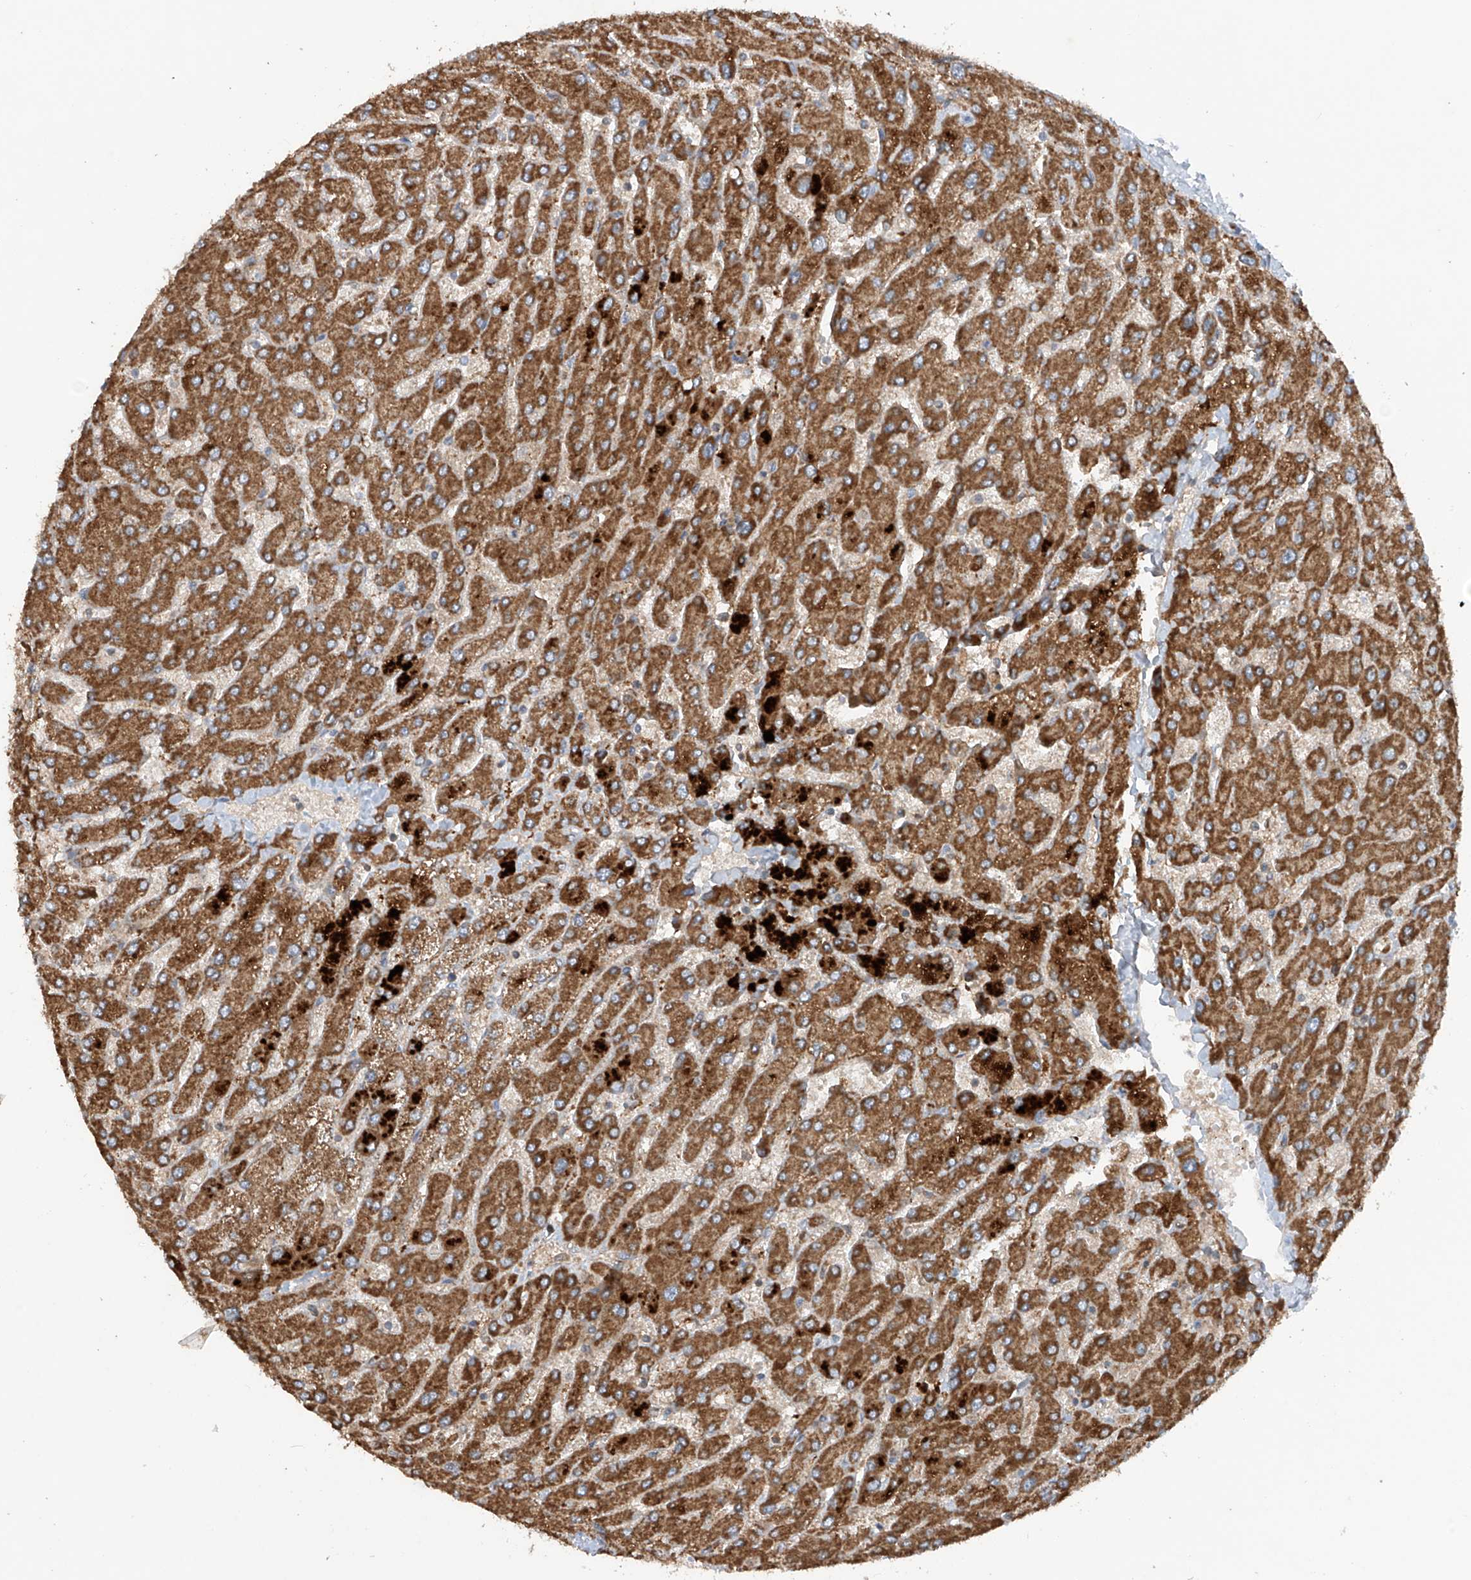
{"staining": {"intensity": "weak", "quantity": ">75%", "location": "cytoplasmic/membranous"}, "tissue": "liver", "cell_type": "Cholangiocytes", "image_type": "normal", "snomed": [{"axis": "morphology", "description": "Normal tissue, NOS"}, {"axis": "topography", "description": "Liver"}], "caption": "A photomicrograph of liver stained for a protein displays weak cytoplasmic/membranous brown staining in cholangiocytes.", "gene": "SAMD3", "patient": {"sex": "male", "age": 55}}